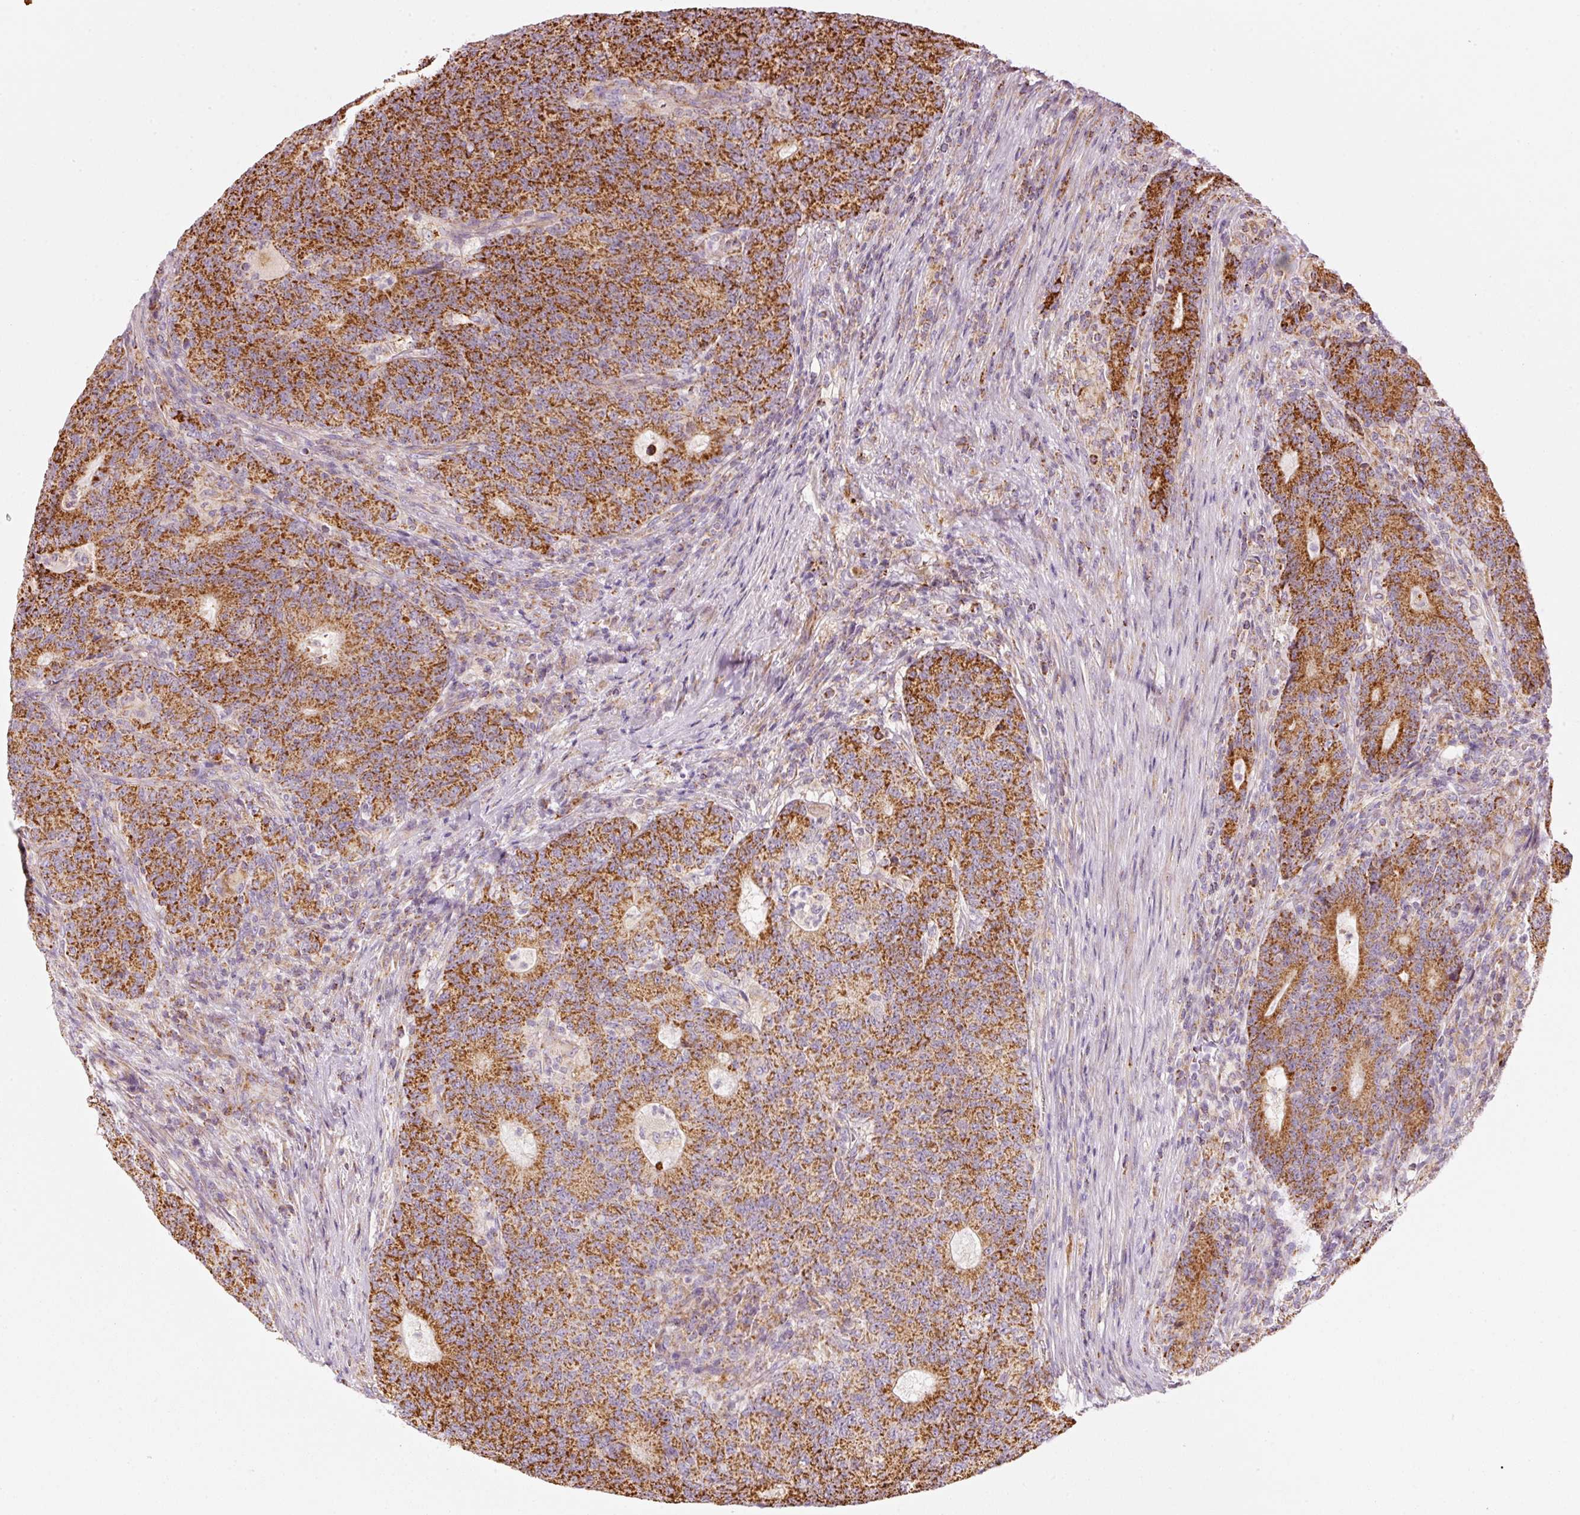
{"staining": {"intensity": "strong", "quantity": ">75%", "location": "cytoplasmic/membranous"}, "tissue": "colorectal cancer", "cell_type": "Tumor cells", "image_type": "cancer", "snomed": [{"axis": "morphology", "description": "Adenocarcinoma, NOS"}, {"axis": "topography", "description": "Colon"}], "caption": "A photomicrograph showing strong cytoplasmic/membranous positivity in about >75% of tumor cells in colorectal cancer, as visualized by brown immunohistochemical staining.", "gene": "C17orf98", "patient": {"sex": "female", "age": 75}}